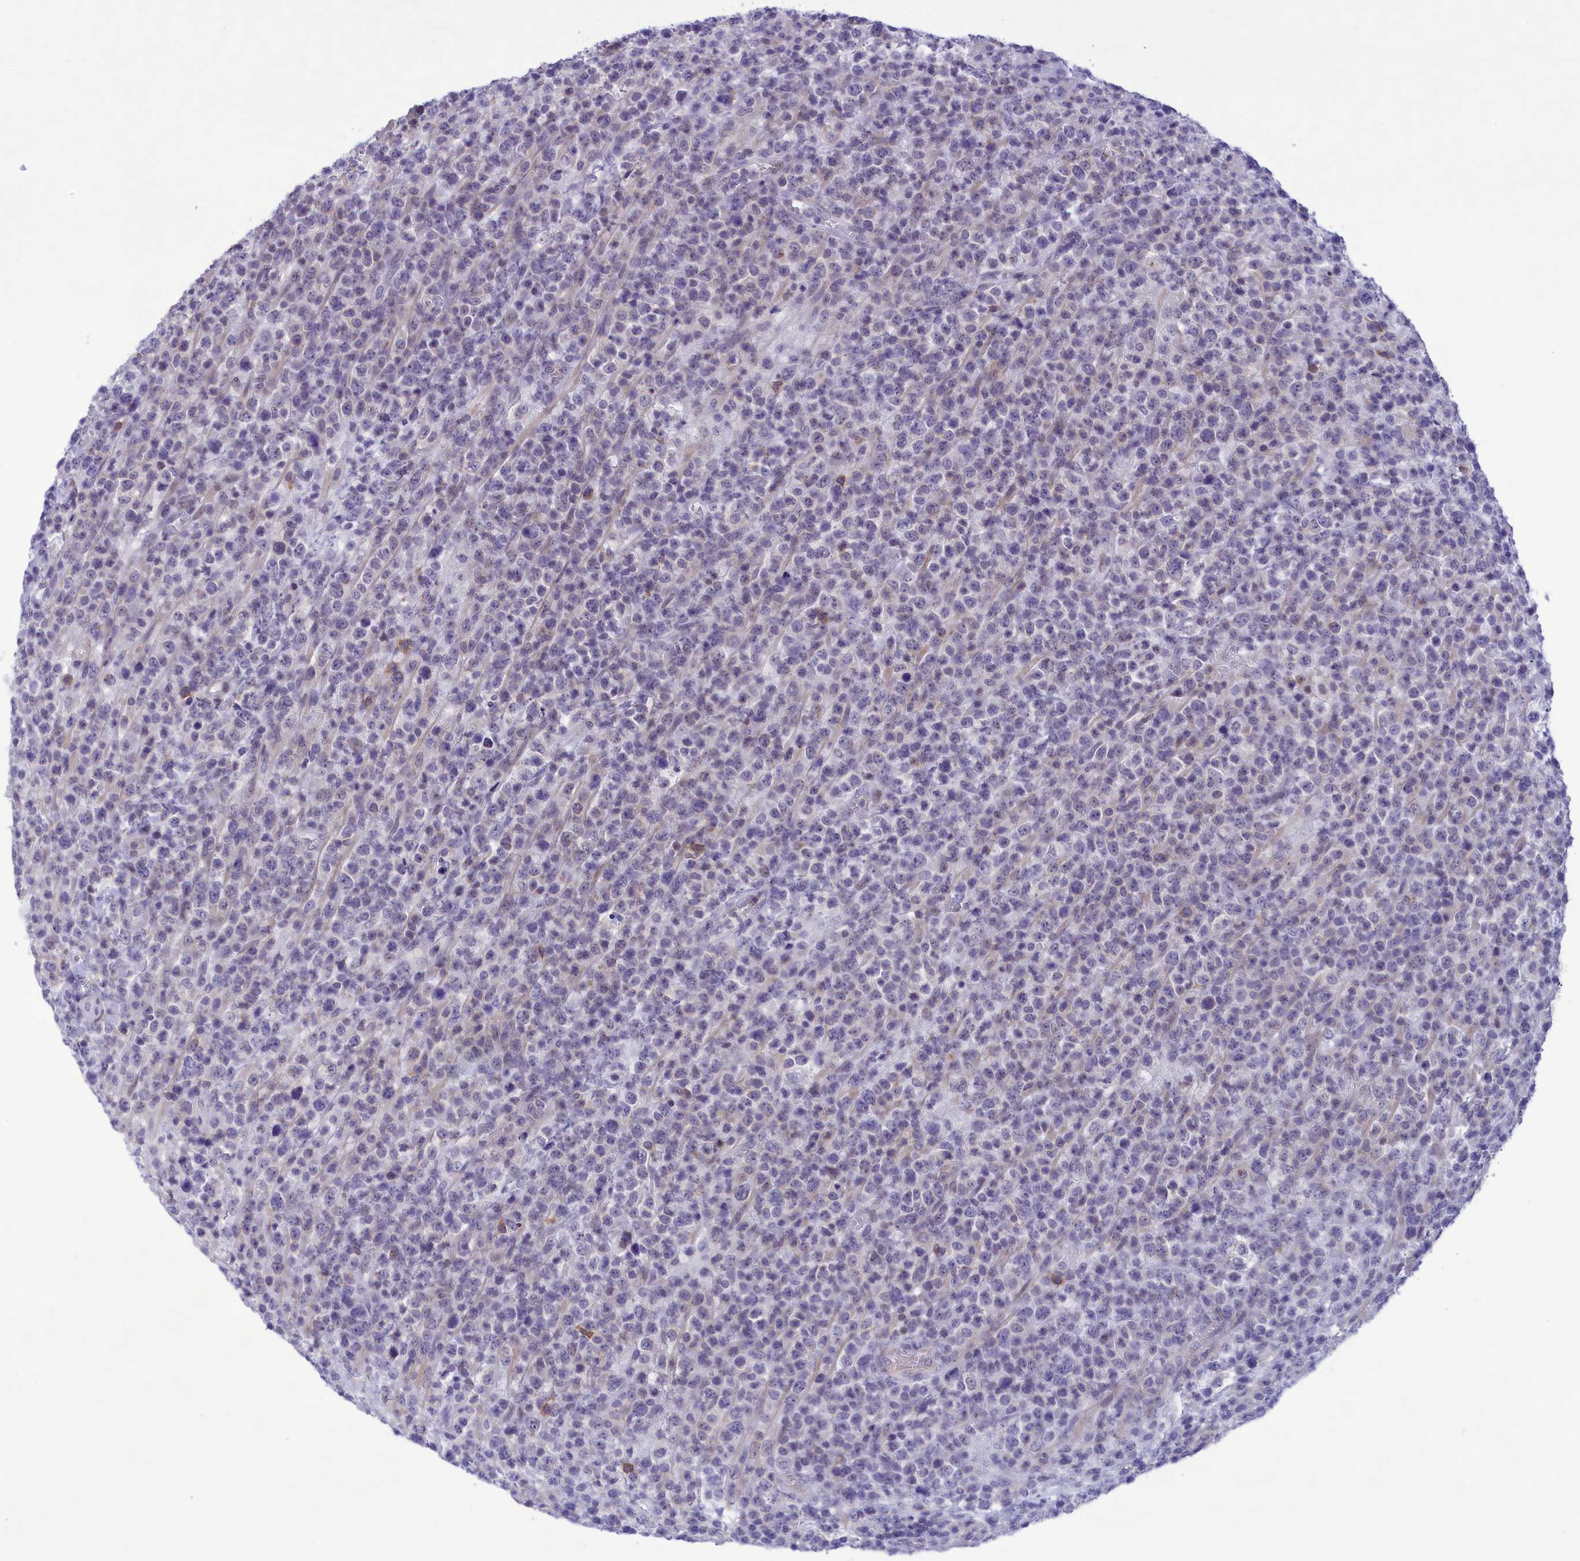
{"staining": {"intensity": "negative", "quantity": "none", "location": "none"}, "tissue": "lymphoma", "cell_type": "Tumor cells", "image_type": "cancer", "snomed": [{"axis": "morphology", "description": "Malignant lymphoma, non-Hodgkin's type, High grade"}, {"axis": "topography", "description": "Colon"}], "caption": "Image shows no significant protein positivity in tumor cells of high-grade malignant lymphoma, non-Hodgkin's type. (Brightfield microscopy of DAB immunohistochemistry at high magnification).", "gene": "CORO2A", "patient": {"sex": "female", "age": 53}}